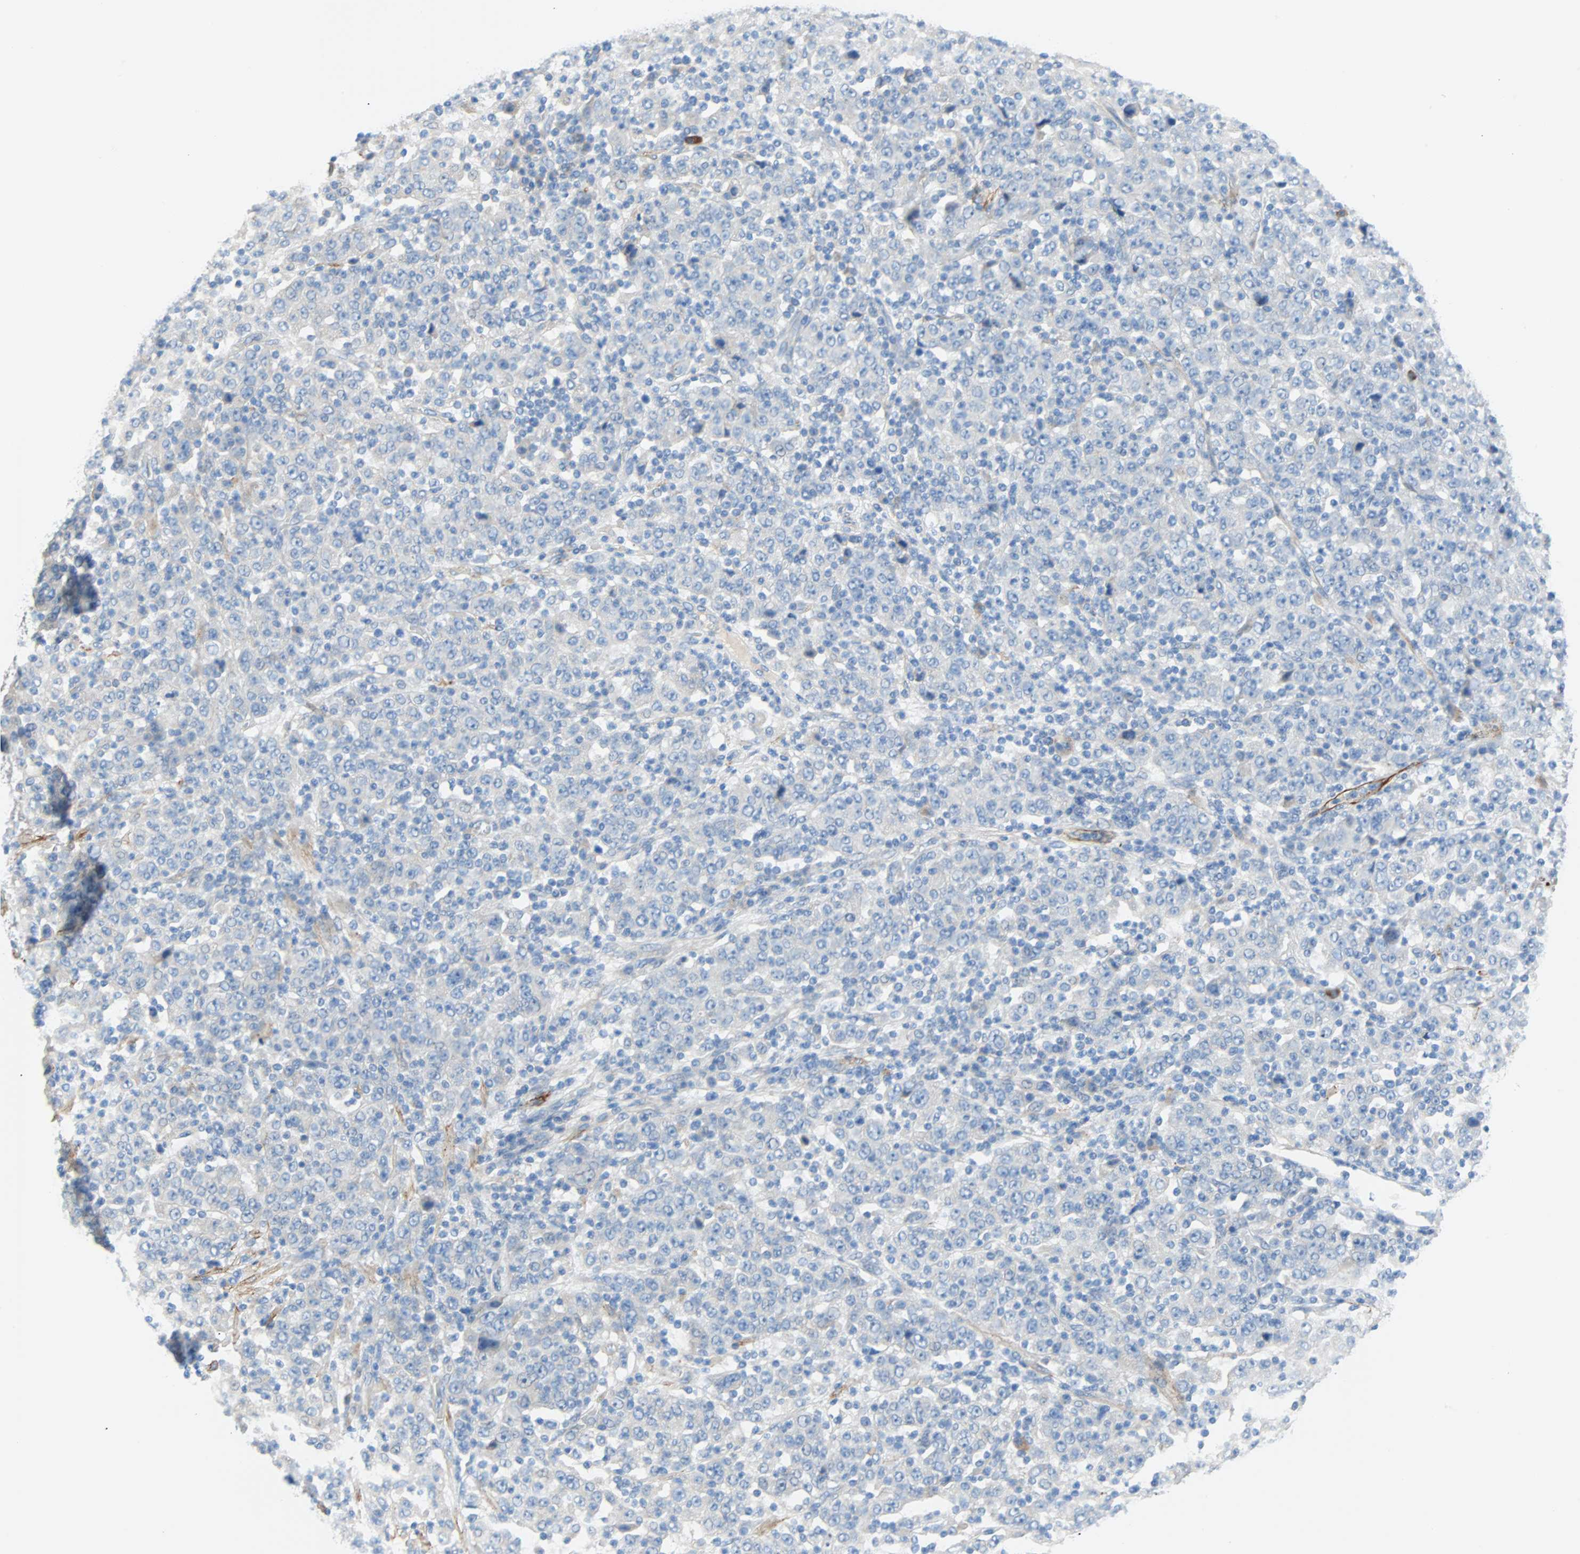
{"staining": {"intensity": "negative", "quantity": "none", "location": "none"}, "tissue": "stomach cancer", "cell_type": "Tumor cells", "image_type": "cancer", "snomed": [{"axis": "morphology", "description": "Normal tissue, NOS"}, {"axis": "morphology", "description": "Adenocarcinoma, NOS"}, {"axis": "topography", "description": "Stomach, upper"}, {"axis": "topography", "description": "Stomach"}], "caption": "The immunohistochemistry micrograph has no significant staining in tumor cells of adenocarcinoma (stomach) tissue.", "gene": "PDPN", "patient": {"sex": "male", "age": 59}}